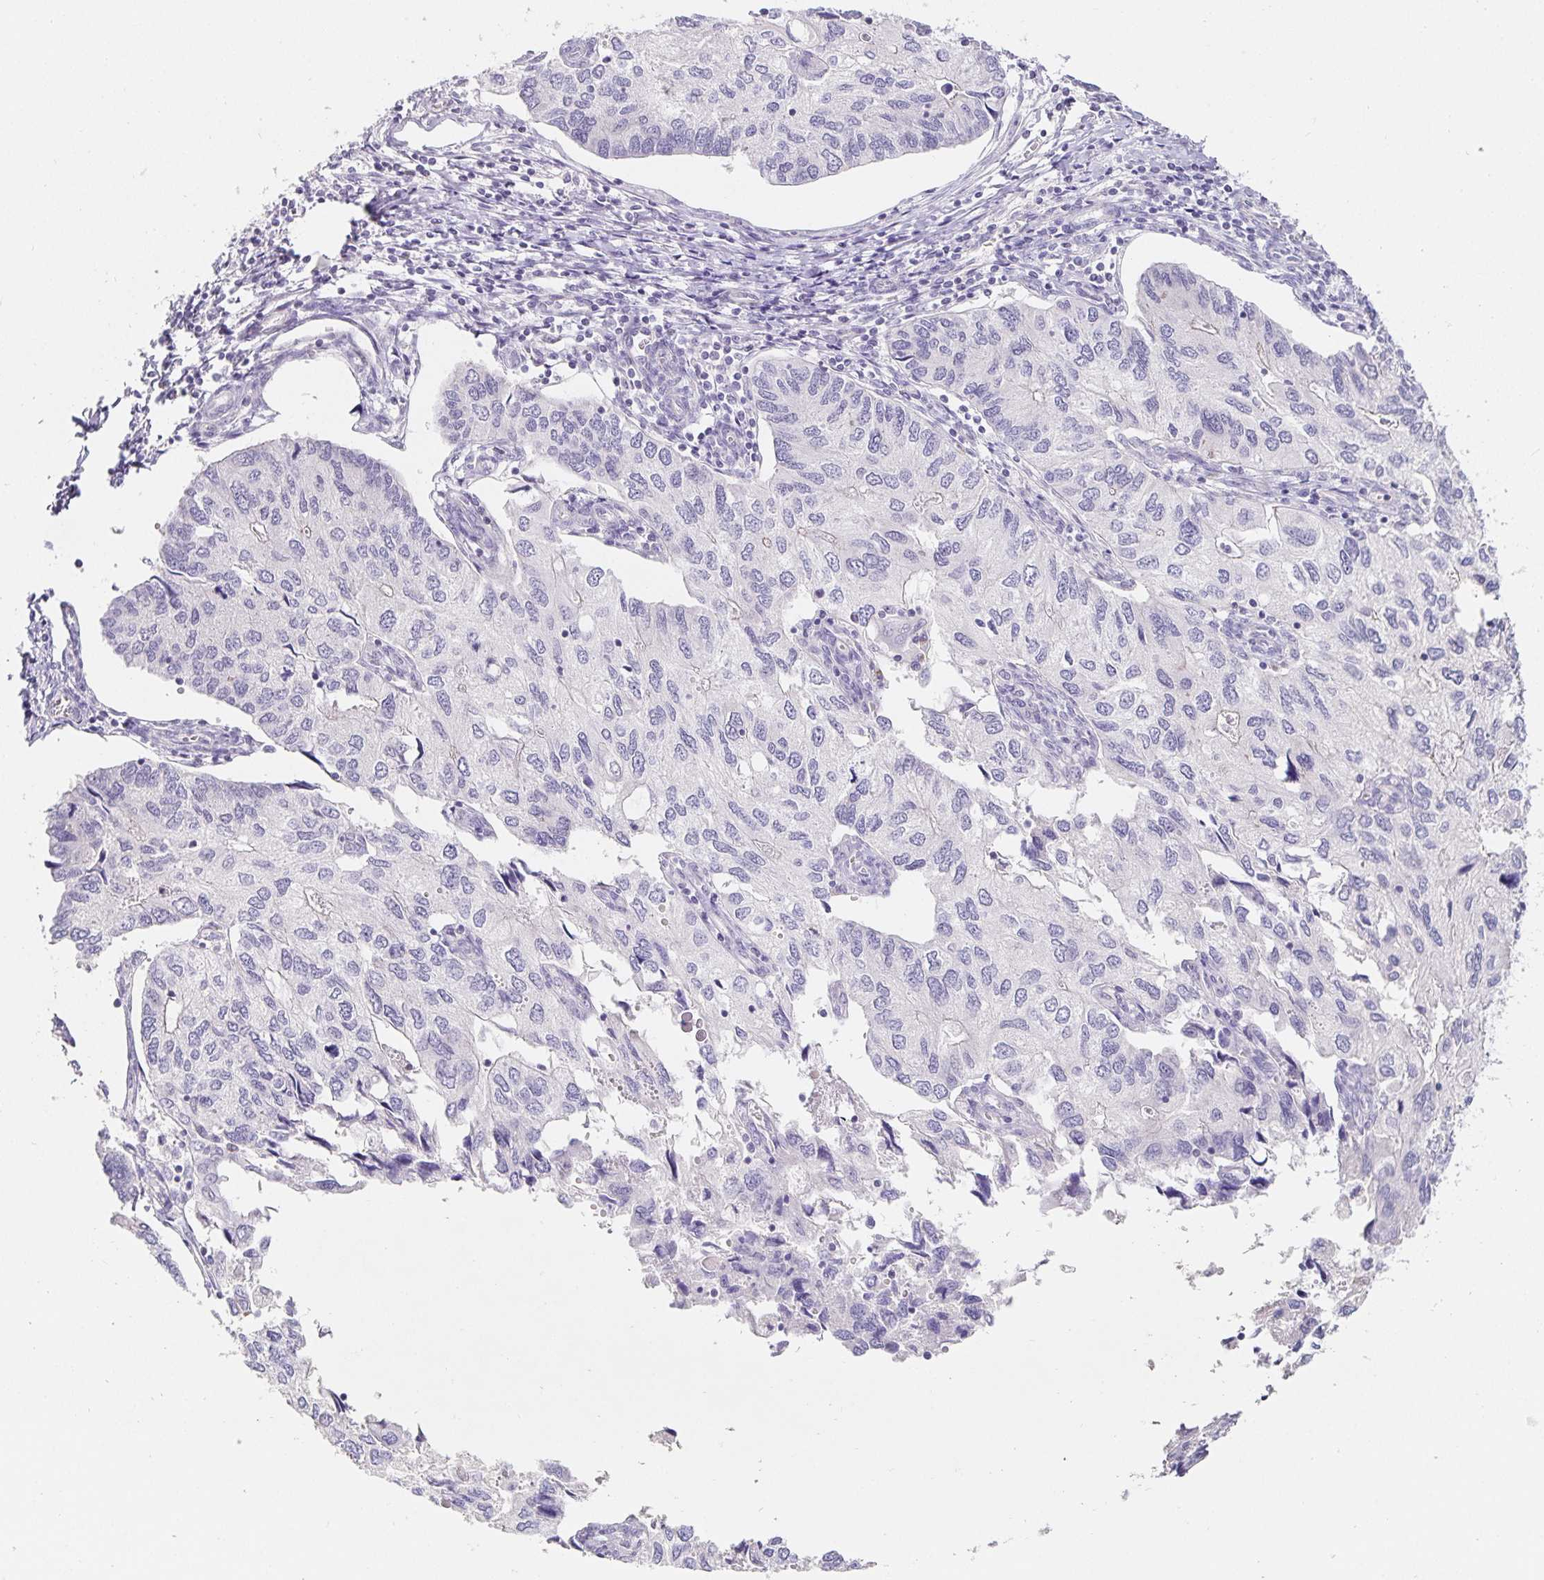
{"staining": {"intensity": "negative", "quantity": "none", "location": "none"}, "tissue": "endometrial cancer", "cell_type": "Tumor cells", "image_type": "cancer", "snomed": [{"axis": "morphology", "description": "Carcinoma, NOS"}, {"axis": "topography", "description": "Uterus"}], "caption": "Immunohistochemistry of endometrial cancer shows no staining in tumor cells.", "gene": "PDX1", "patient": {"sex": "female", "age": 76}}